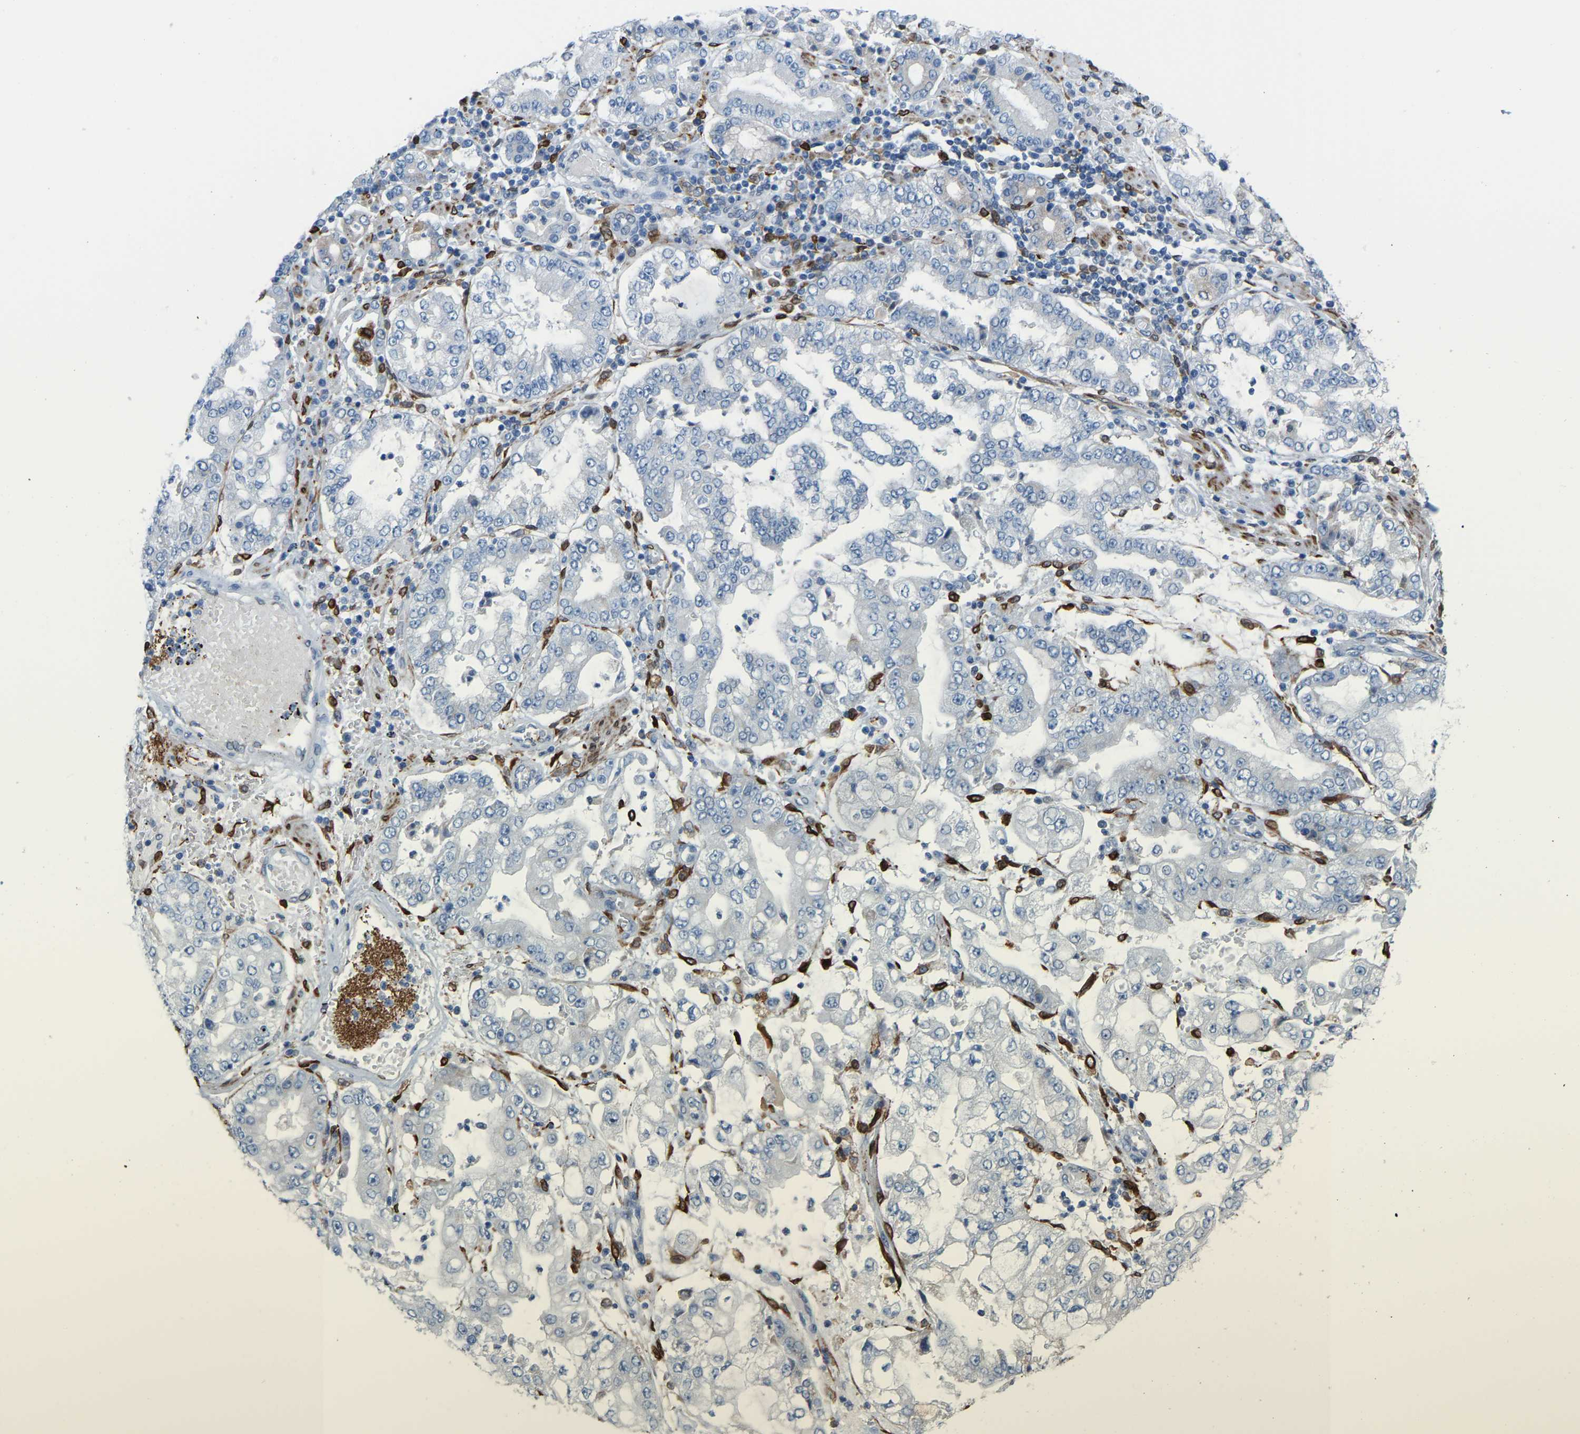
{"staining": {"intensity": "negative", "quantity": "none", "location": "none"}, "tissue": "stomach cancer", "cell_type": "Tumor cells", "image_type": "cancer", "snomed": [{"axis": "morphology", "description": "Adenocarcinoma, NOS"}, {"axis": "topography", "description": "Stomach"}], "caption": "A histopathology image of human stomach adenocarcinoma is negative for staining in tumor cells.", "gene": "PTGS1", "patient": {"sex": "male", "age": 76}}